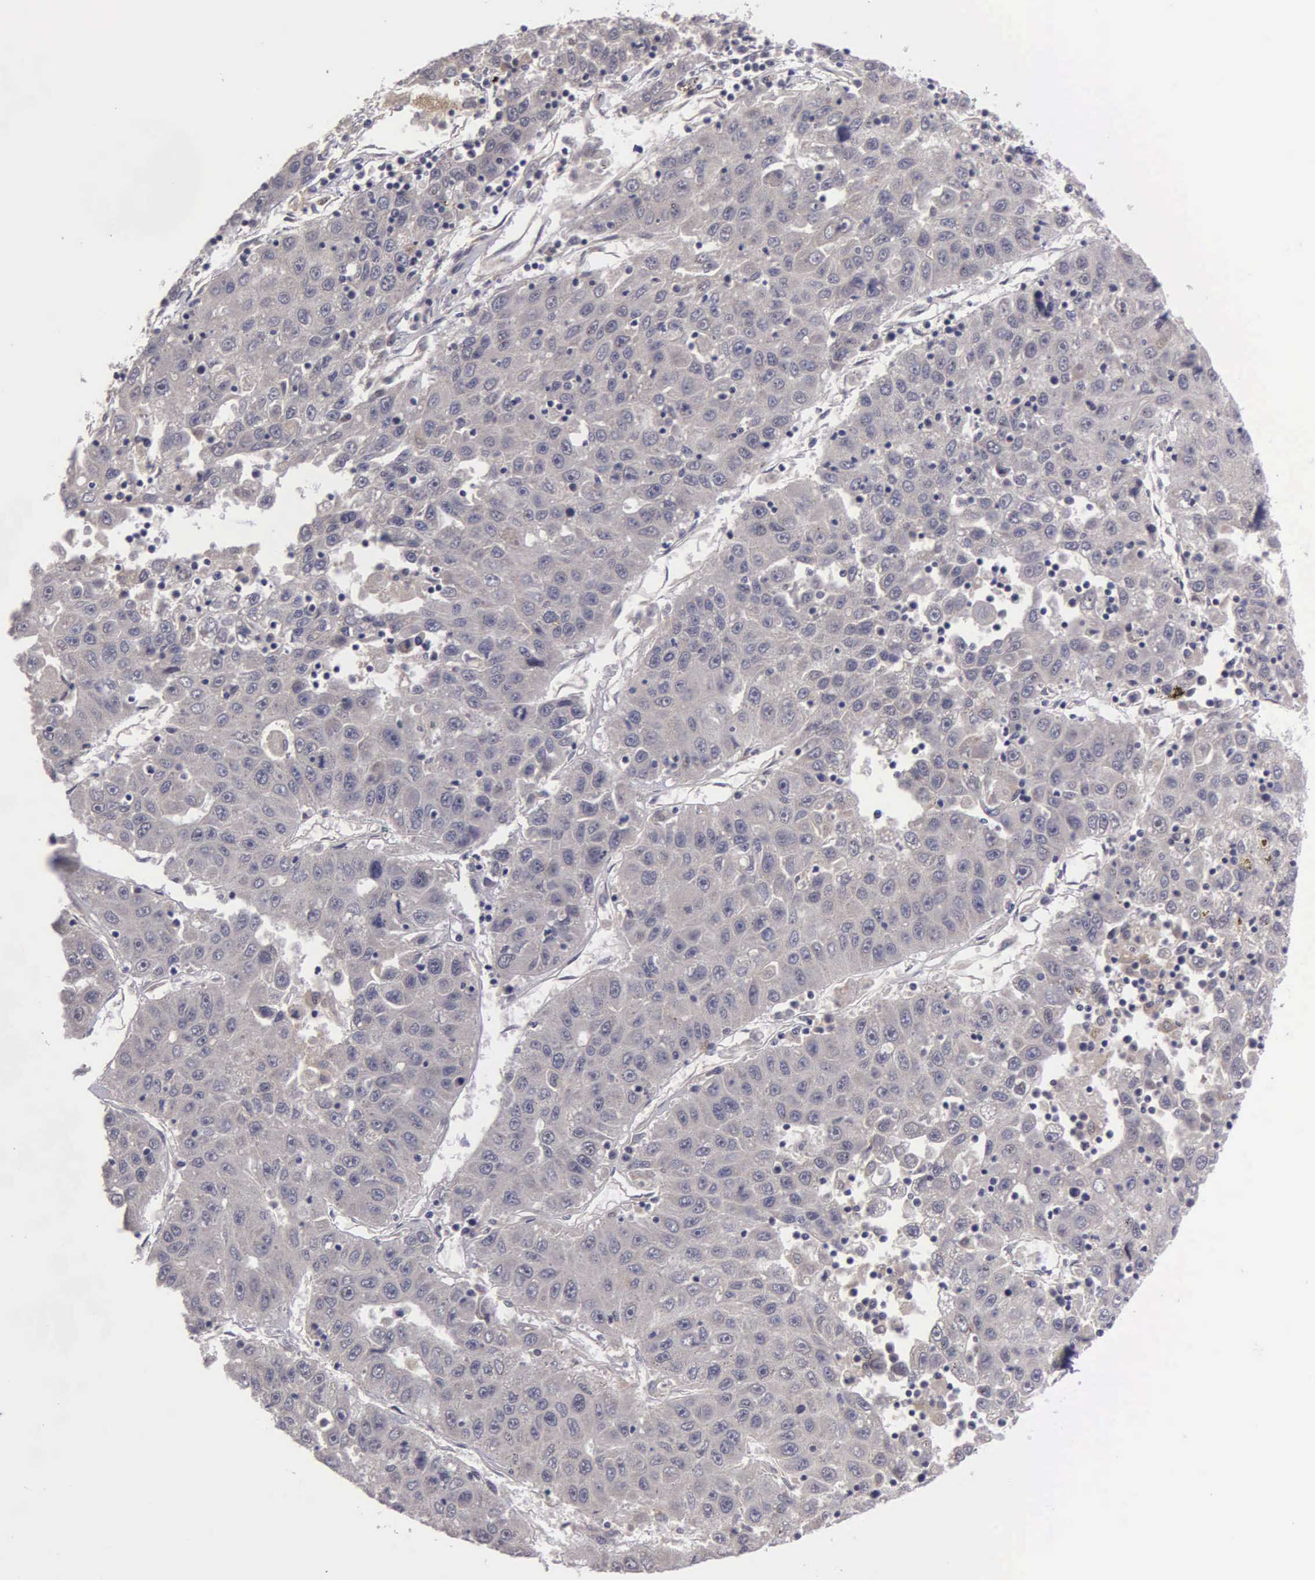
{"staining": {"intensity": "negative", "quantity": "none", "location": "none"}, "tissue": "liver cancer", "cell_type": "Tumor cells", "image_type": "cancer", "snomed": [{"axis": "morphology", "description": "Carcinoma, Hepatocellular, NOS"}, {"axis": "topography", "description": "Liver"}], "caption": "DAB immunohistochemical staining of liver cancer (hepatocellular carcinoma) displays no significant staining in tumor cells. (DAB (3,3'-diaminobenzidine) immunohistochemistry with hematoxylin counter stain).", "gene": "RTL10", "patient": {"sex": "male", "age": 49}}